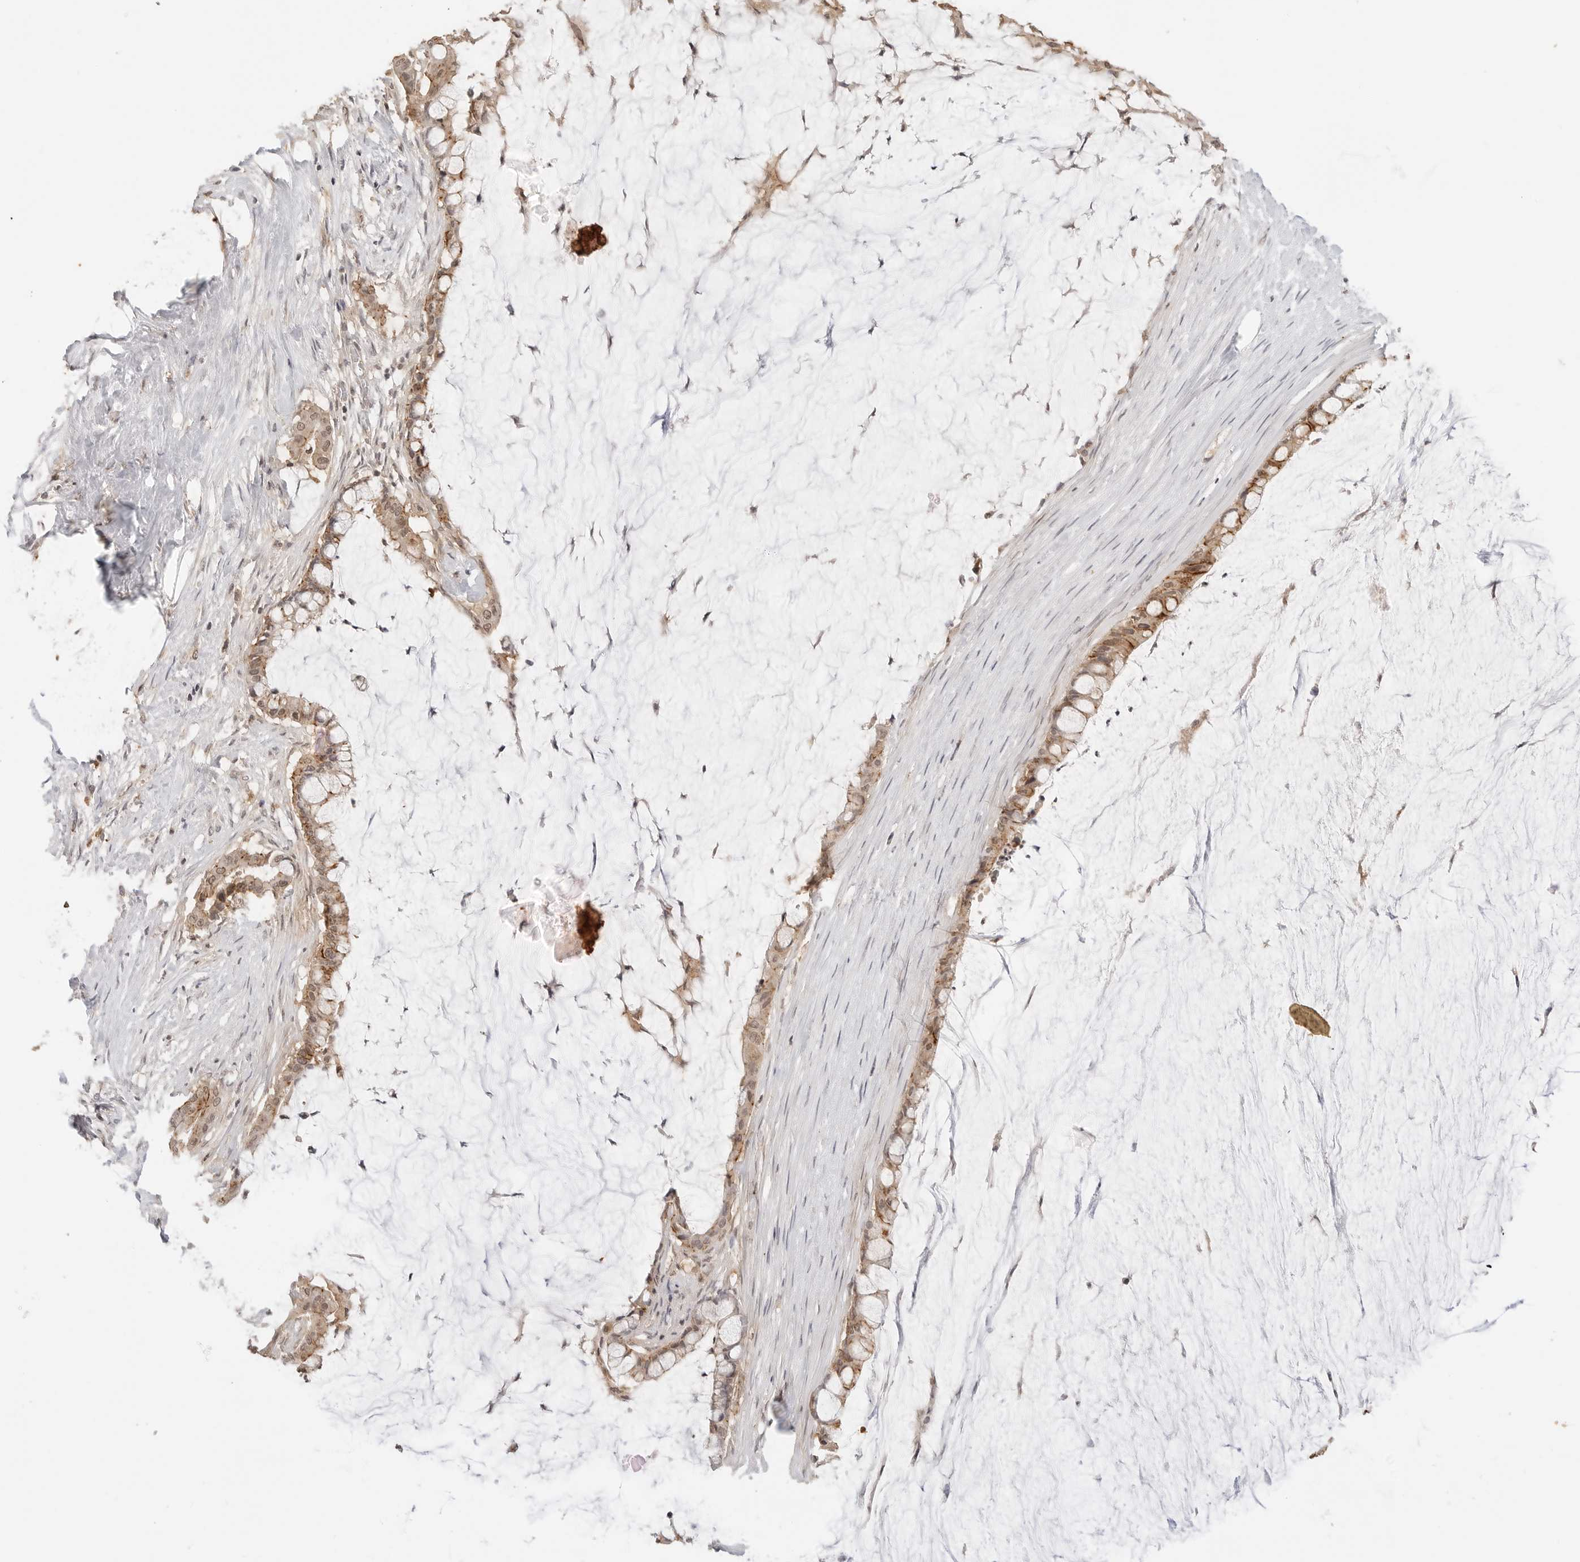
{"staining": {"intensity": "moderate", "quantity": ">75%", "location": "cytoplasmic/membranous"}, "tissue": "pancreatic cancer", "cell_type": "Tumor cells", "image_type": "cancer", "snomed": [{"axis": "morphology", "description": "Adenocarcinoma, NOS"}, {"axis": "topography", "description": "Pancreas"}], "caption": "Immunohistochemical staining of pancreatic cancer displays moderate cytoplasmic/membranous protein staining in approximately >75% of tumor cells. (brown staining indicates protein expression, while blue staining denotes nuclei).", "gene": "EPHA1", "patient": {"sex": "male", "age": 41}}